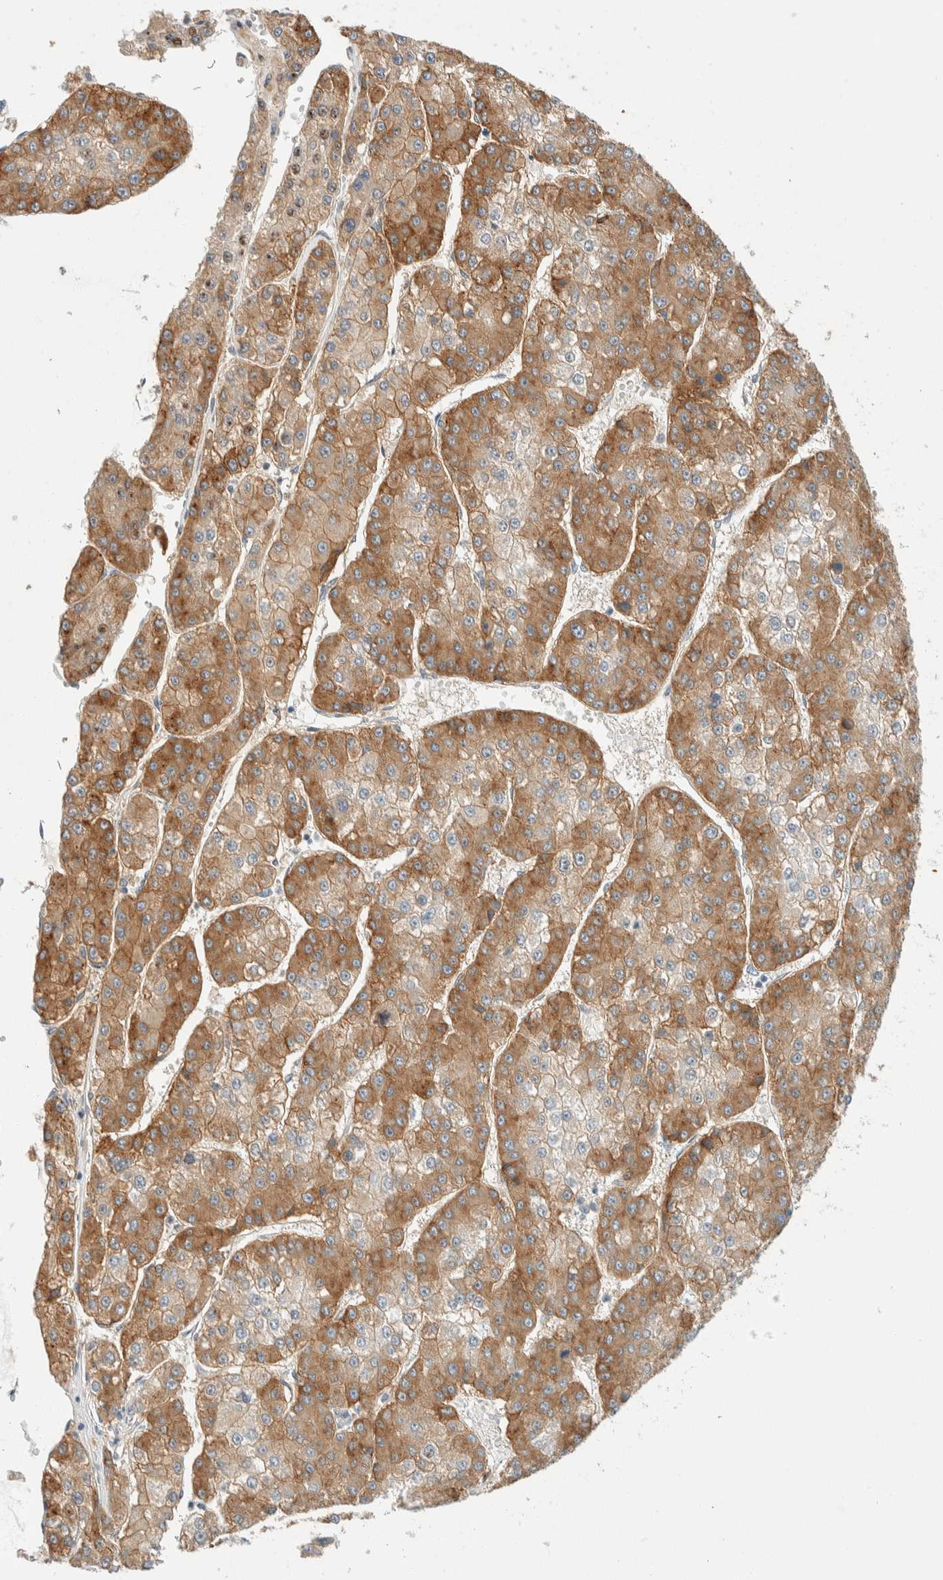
{"staining": {"intensity": "moderate", "quantity": ">75%", "location": "cytoplasmic/membranous"}, "tissue": "liver cancer", "cell_type": "Tumor cells", "image_type": "cancer", "snomed": [{"axis": "morphology", "description": "Carcinoma, Hepatocellular, NOS"}, {"axis": "topography", "description": "Liver"}], "caption": "DAB (3,3'-diaminobenzidine) immunohistochemical staining of hepatocellular carcinoma (liver) demonstrates moderate cytoplasmic/membranous protein expression in approximately >75% of tumor cells. (DAB = brown stain, brightfield microscopy at high magnification).", "gene": "TMEM184B", "patient": {"sex": "female", "age": 73}}